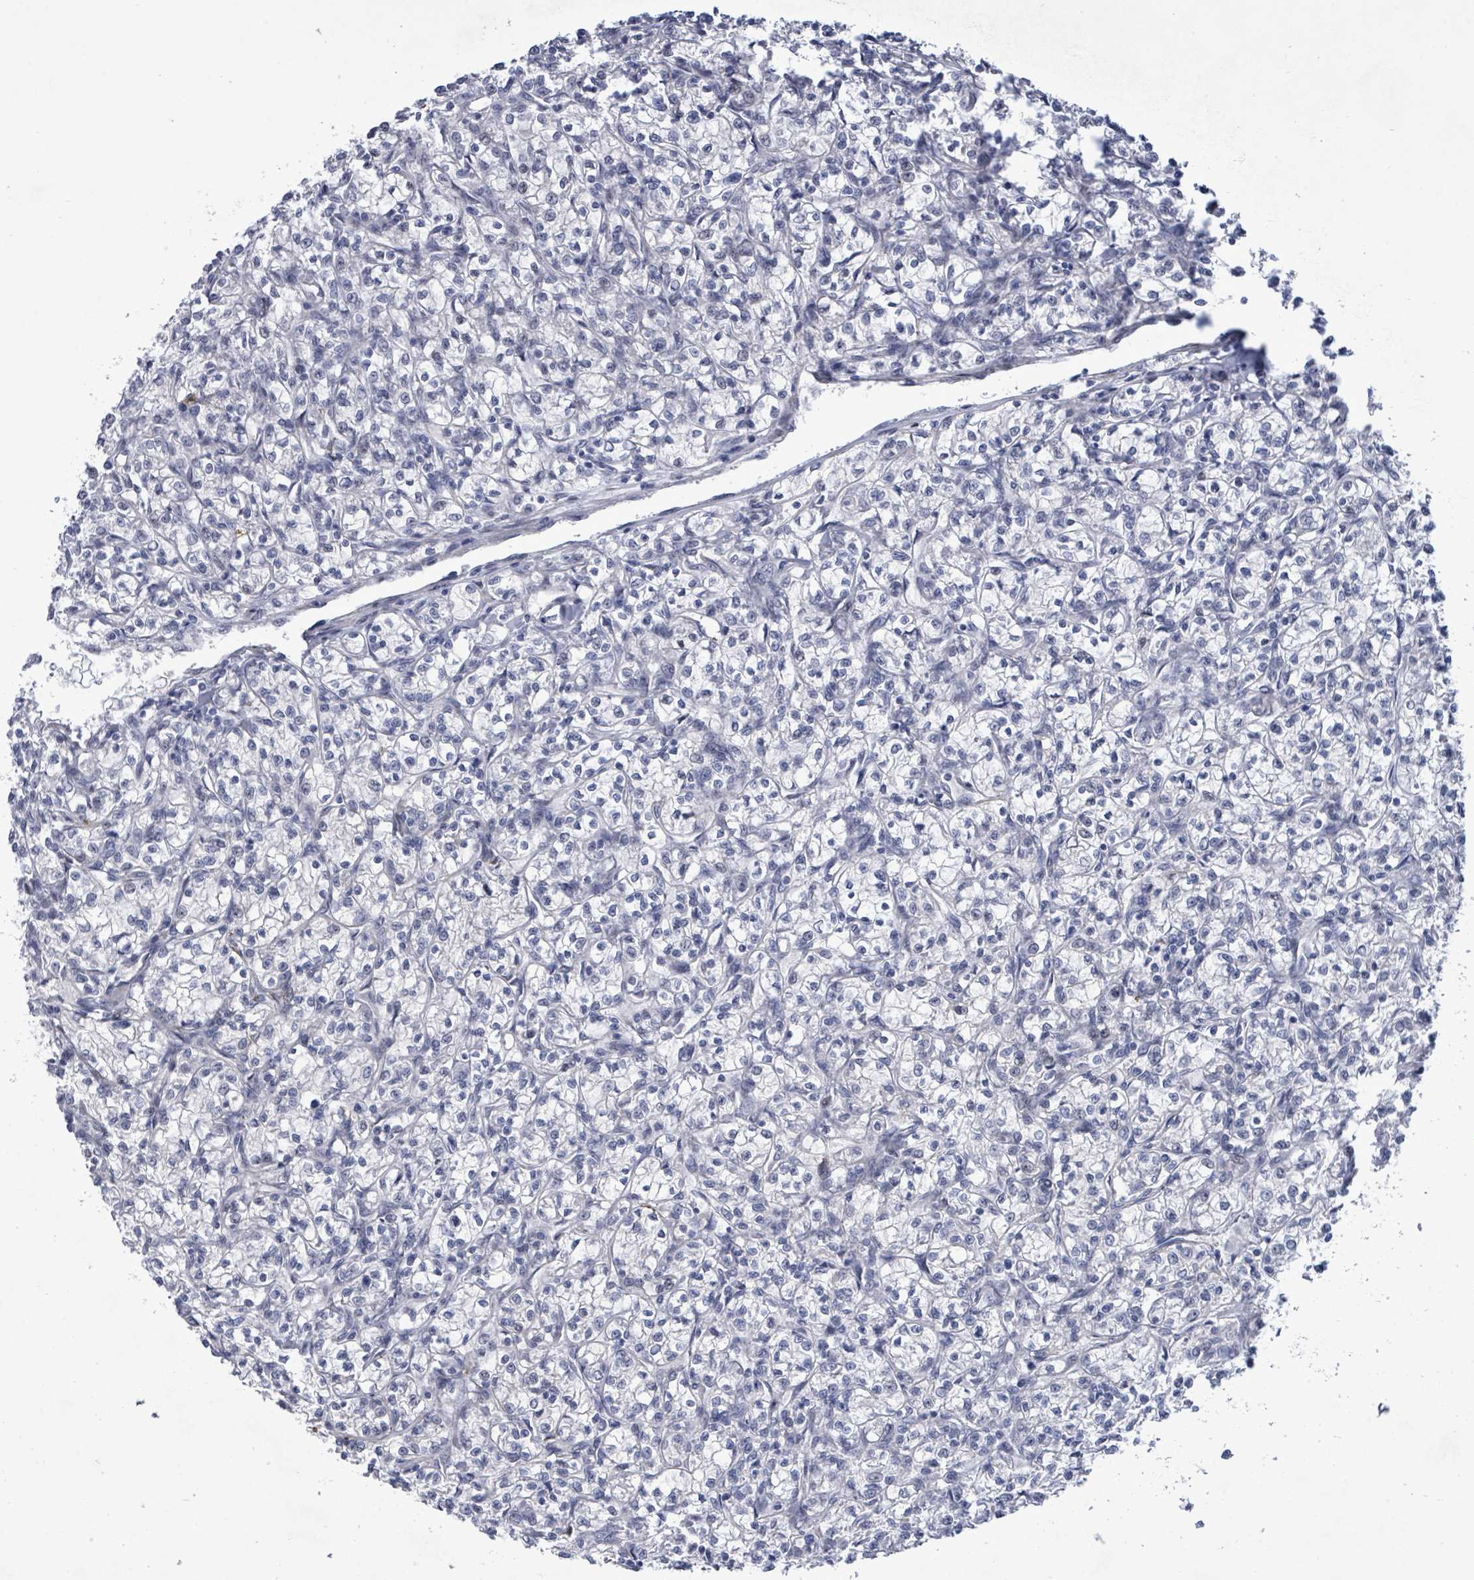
{"staining": {"intensity": "negative", "quantity": "none", "location": "none"}, "tissue": "renal cancer", "cell_type": "Tumor cells", "image_type": "cancer", "snomed": [{"axis": "morphology", "description": "Adenocarcinoma, NOS"}, {"axis": "topography", "description": "Kidney"}], "caption": "Immunohistochemical staining of human adenocarcinoma (renal) demonstrates no significant positivity in tumor cells.", "gene": "CT45A5", "patient": {"sex": "female", "age": 59}}